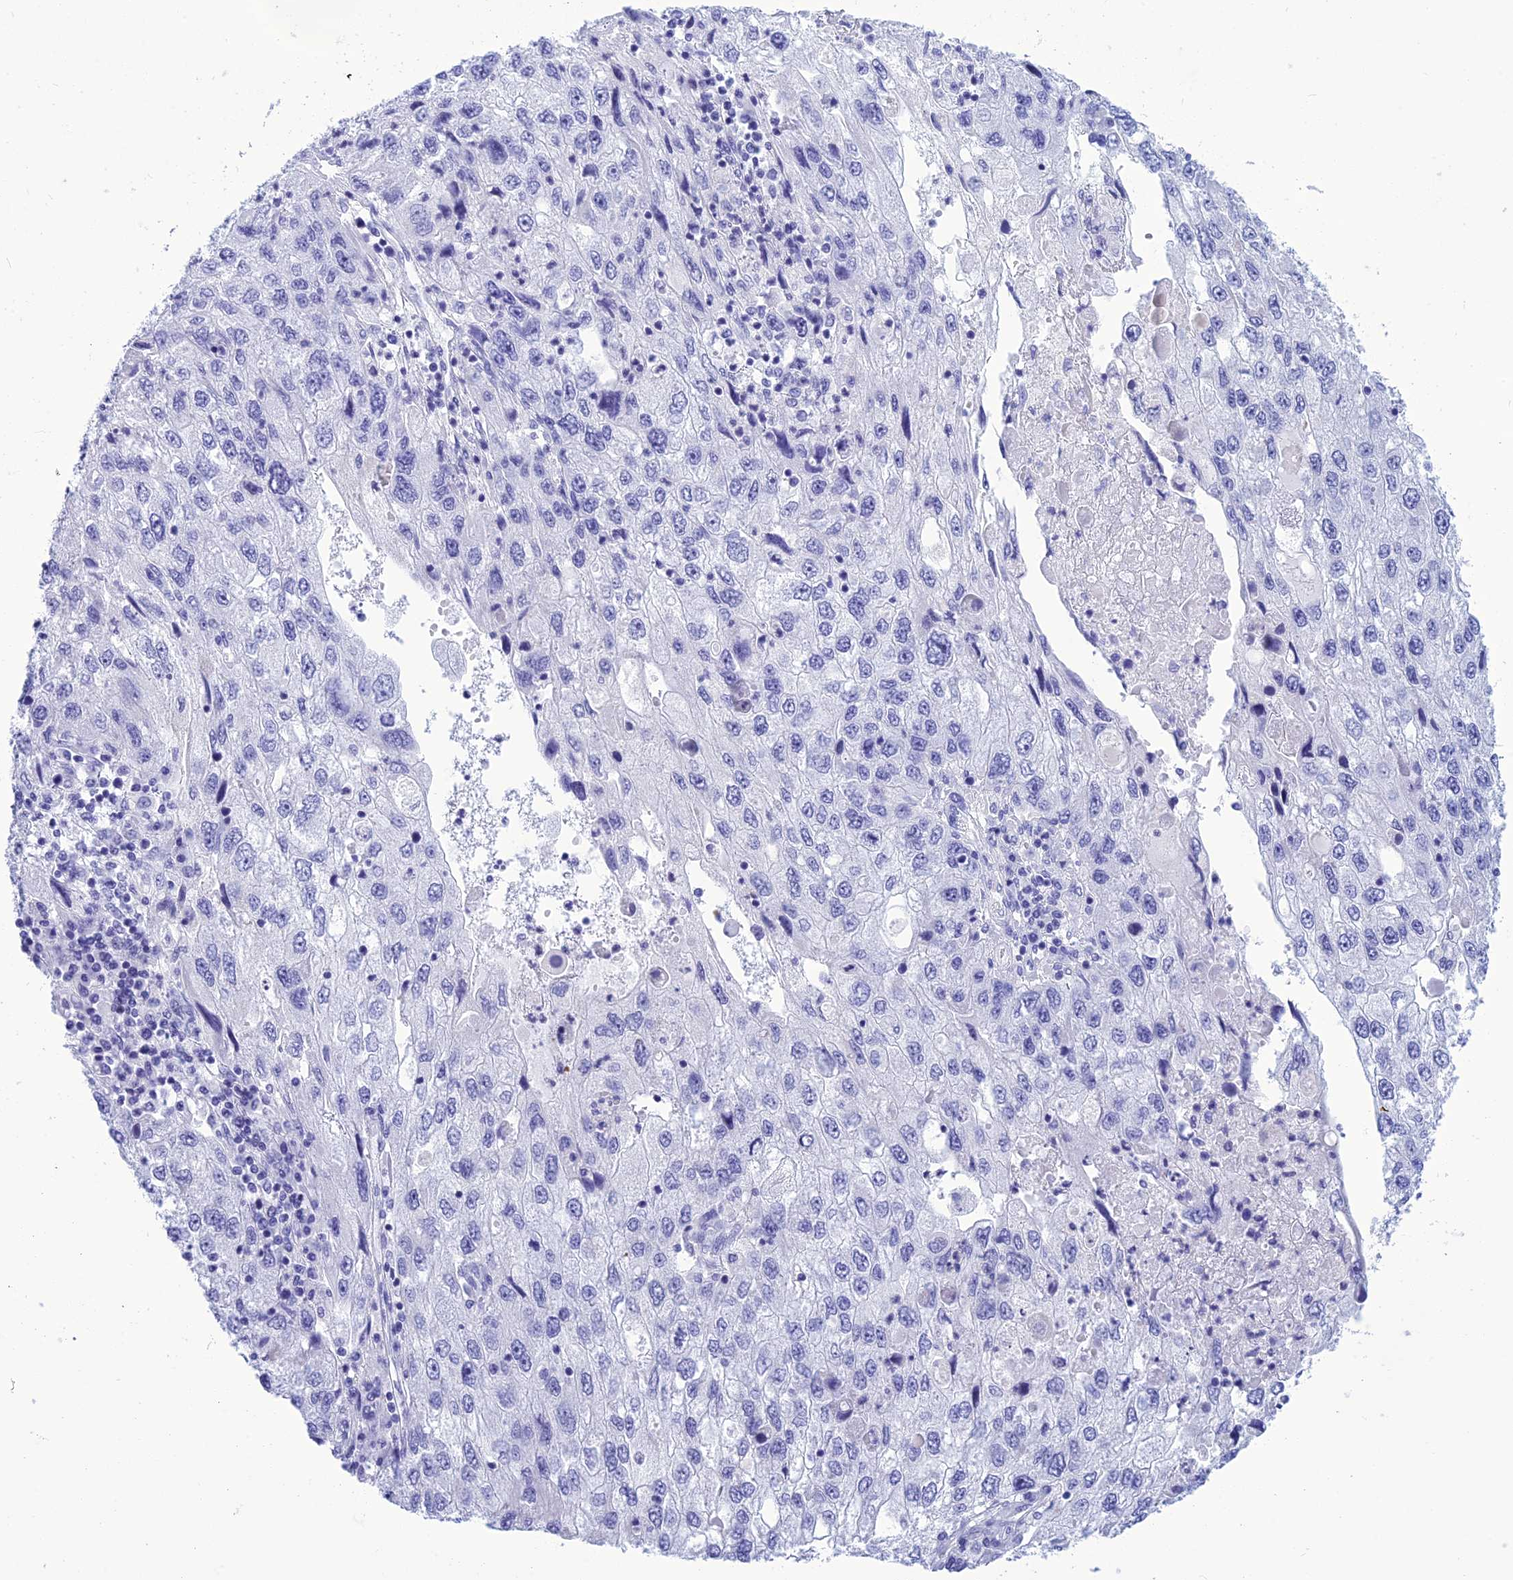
{"staining": {"intensity": "negative", "quantity": "none", "location": "none"}, "tissue": "endometrial cancer", "cell_type": "Tumor cells", "image_type": "cancer", "snomed": [{"axis": "morphology", "description": "Adenocarcinoma, NOS"}, {"axis": "topography", "description": "Endometrium"}], "caption": "The immunohistochemistry image has no significant expression in tumor cells of adenocarcinoma (endometrial) tissue.", "gene": "BBS2", "patient": {"sex": "female", "age": 49}}